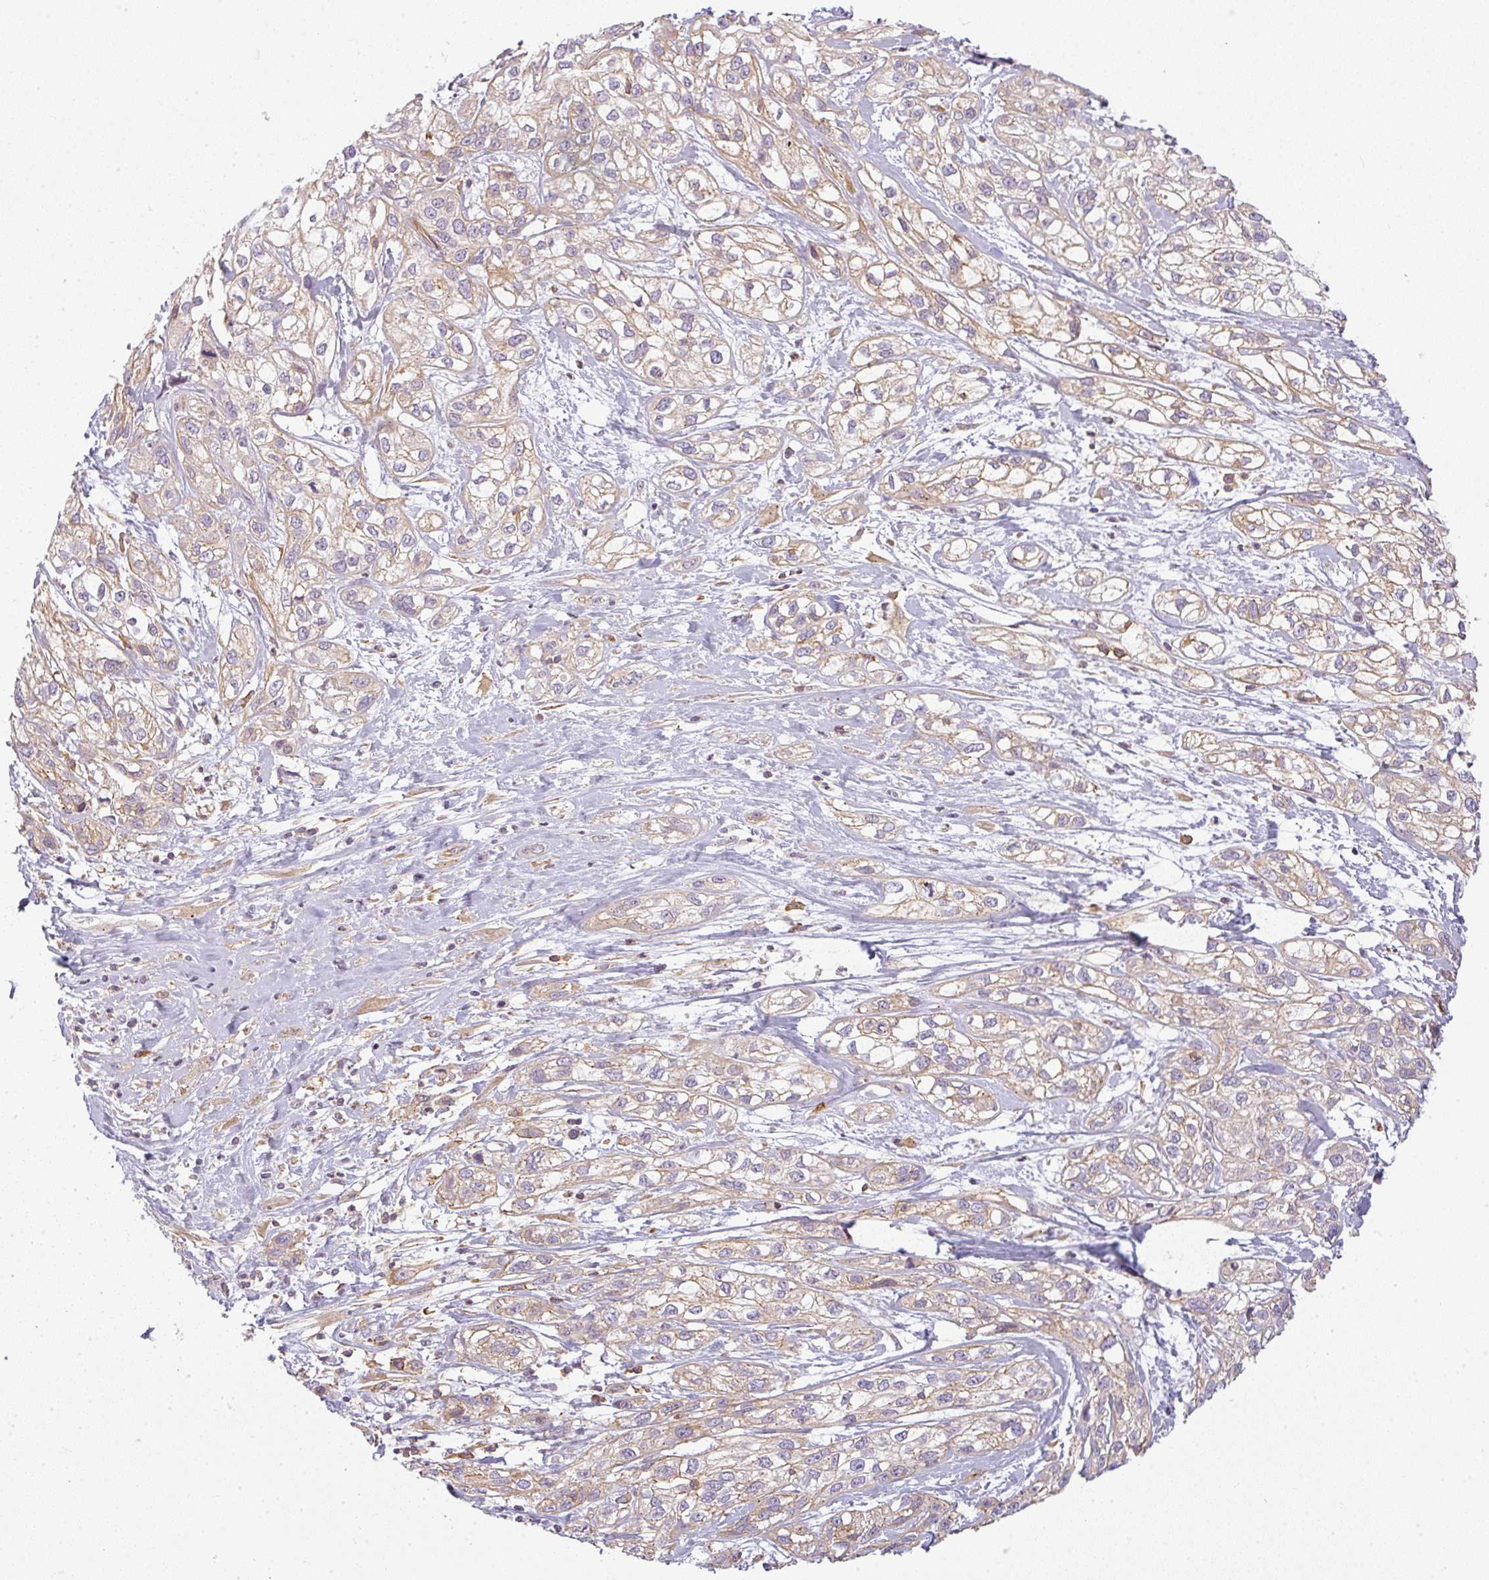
{"staining": {"intensity": "weak", "quantity": ">75%", "location": "cytoplasmic/membranous"}, "tissue": "skin cancer", "cell_type": "Tumor cells", "image_type": "cancer", "snomed": [{"axis": "morphology", "description": "Squamous cell carcinoma, NOS"}, {"axis": "topography", "description": "Skin"}], "caption": "High-magnification brightfield microscopy of skin squamous cell carcinoma stained with DAB (brown) and counterstained with hematoxylin (blue). tumor cells exhibit weak cytoplasmic/membranous positivity is present in about>75% of cells. The protein of interest is stained brown, and the nuclei are stained in blue (DAB (3,3'-diaminobenzidine) IHC with brightfield microscopy, high magnification).", "gene": "SULF1", "patient": {"sex": "male", "age": 82}}